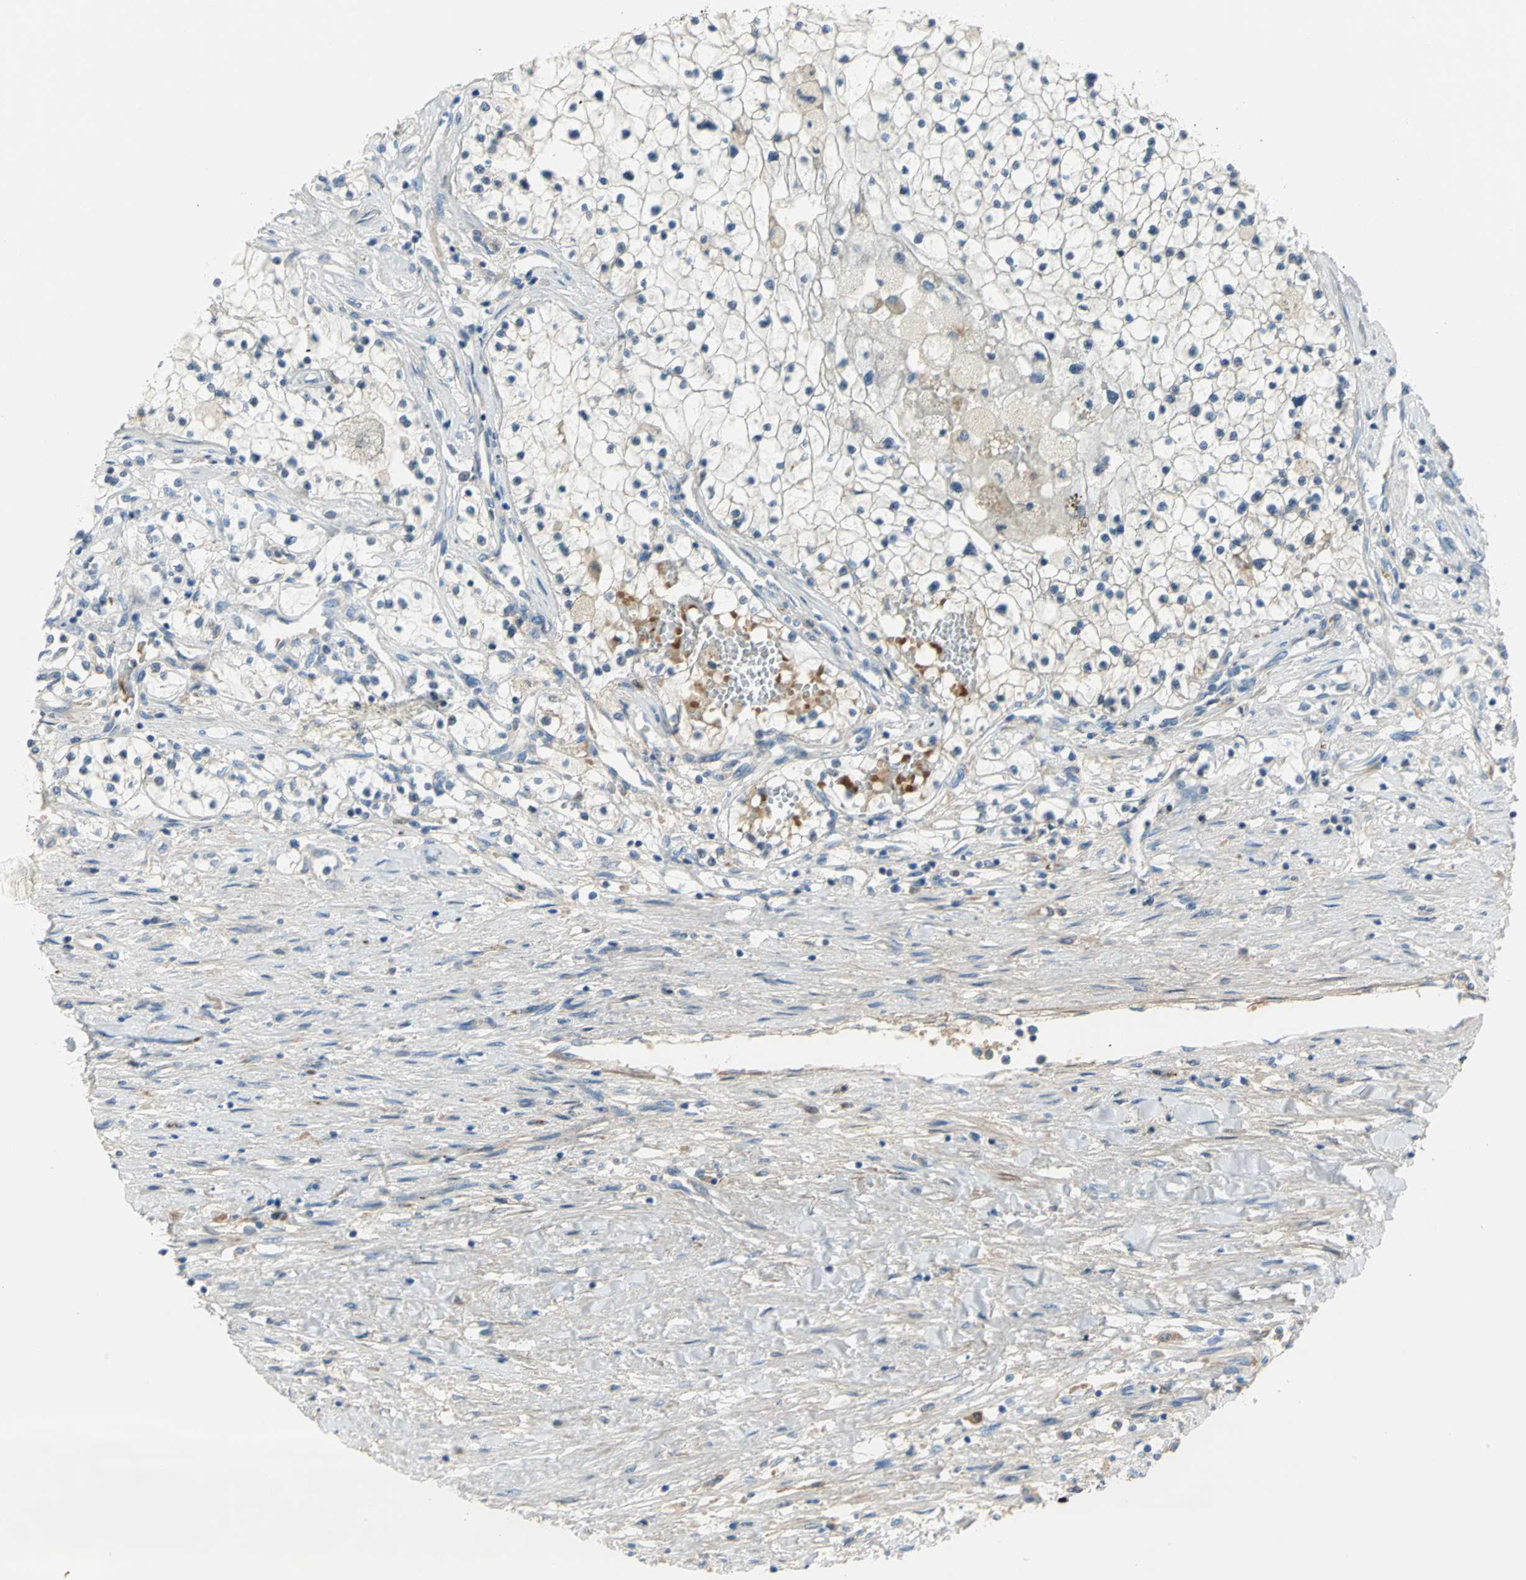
{"staining": {"intensity": "negative", "quantity": "none", "location": "none"}, "tissue": "renal cancer", "cell_type": "Tumor cells", "image_type": "cancer", "snomed": [{"axis": "morphology", "description": "Adenocarcinoma, NOS"}, {"axis": "topography", "description": "Kidney"}], "caption": "This is an immunohistochemistry (IHC) photomicrograph of human renal adenocarcinoma. There is no positivity in tumor cells.", "gene": "ZIC1", "patient": {"sex": "male", "age": 68}}